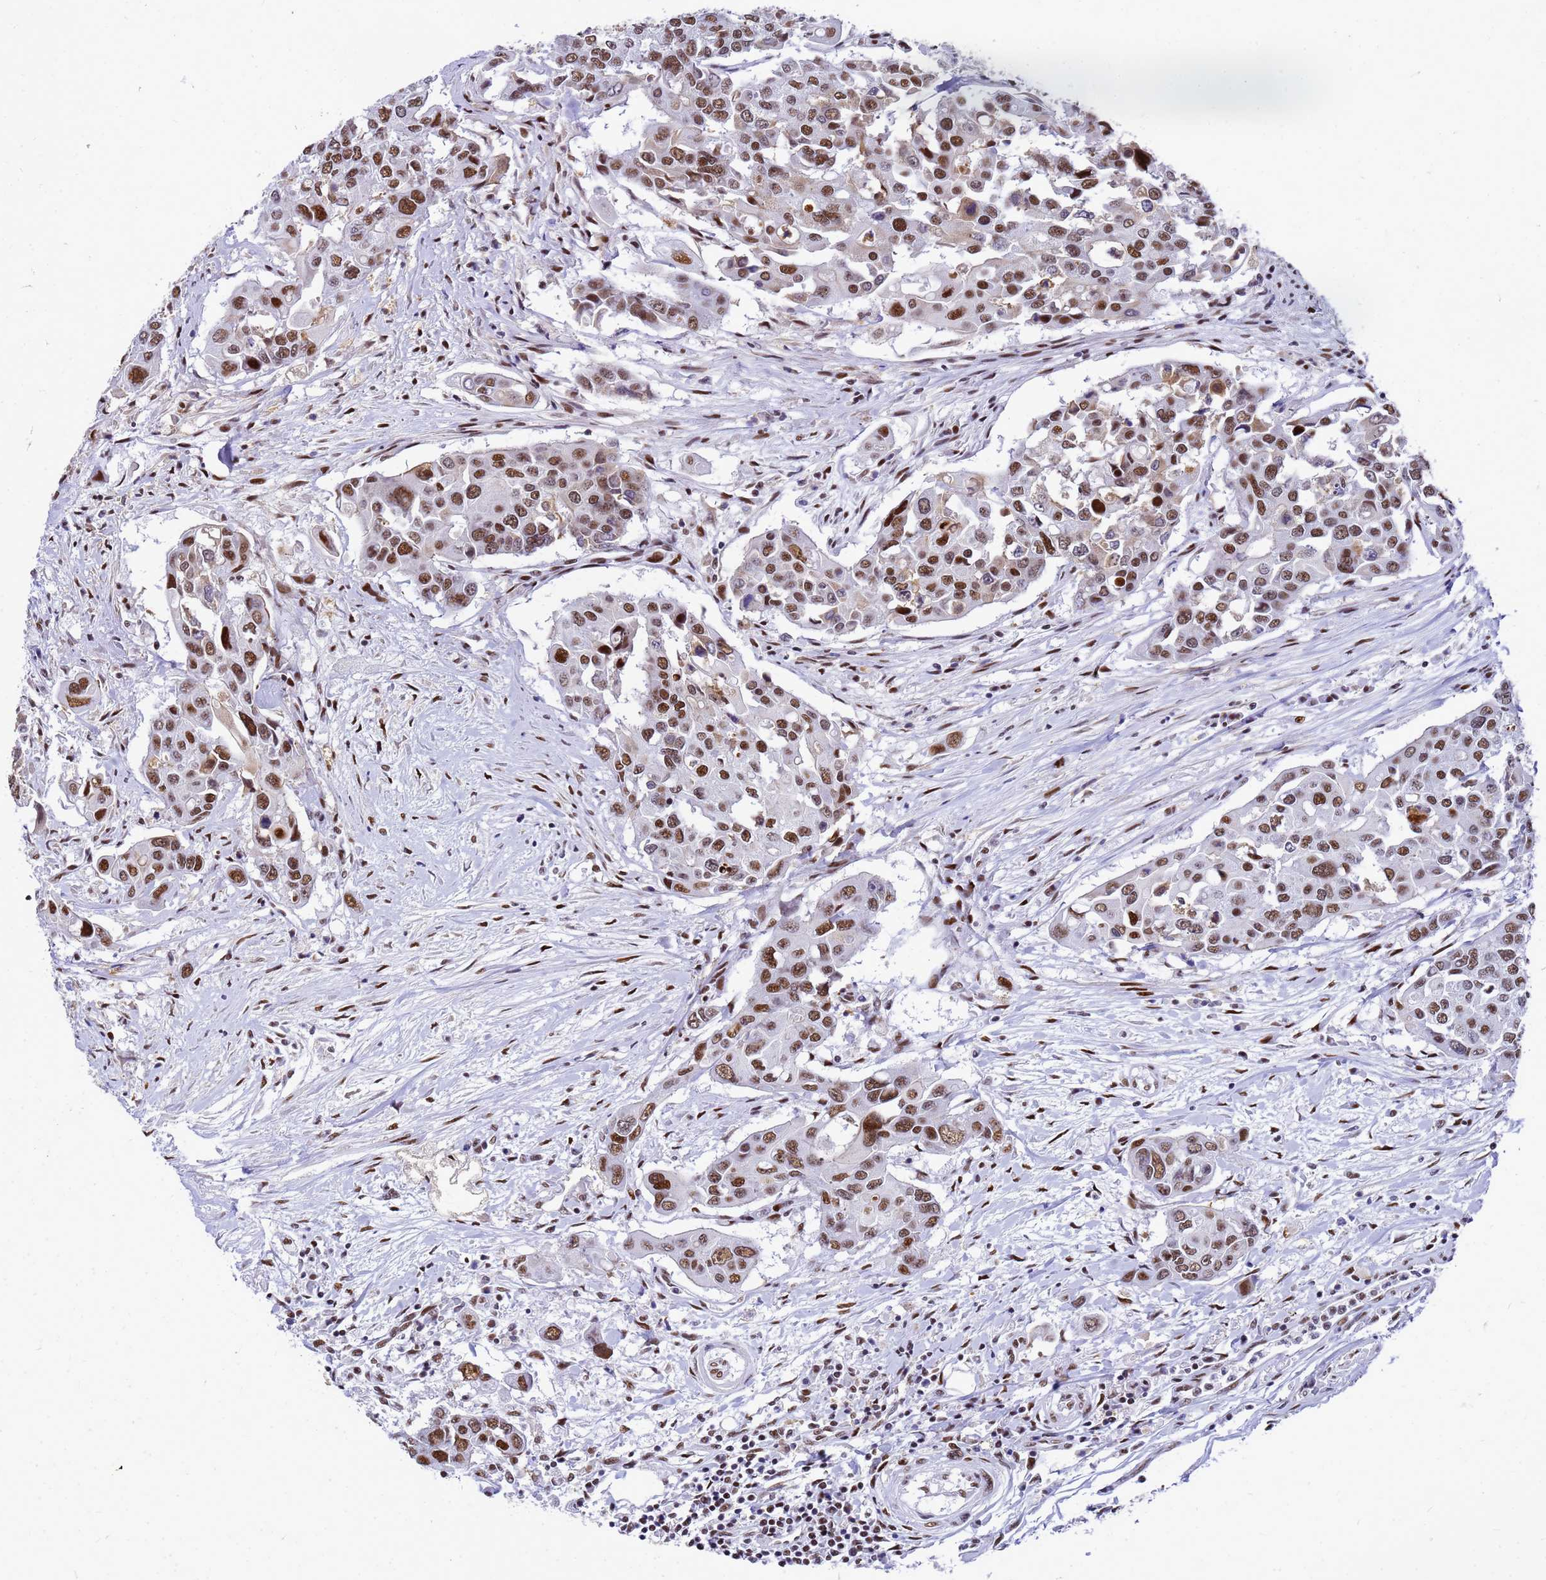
{"staining": {"intensity": "strong", "quantity": ">75%", "location": "nuclear"}, "tissue": "colorectal cancer", "cell_type": "Tumor cells", "image_type": "cancer", "snomed": [{"axis": "morphology", "description": "Adenocarcinoma, NOS"}, {"axis": "topography", "description": "Colon"}], "caption": "Colorectal cancer stained for a protein (brown) displays strong nuclear positive staining in about >75% of tumor cells.", "gene": "SART3", "patient": {"sex": "male", "age": 77}}